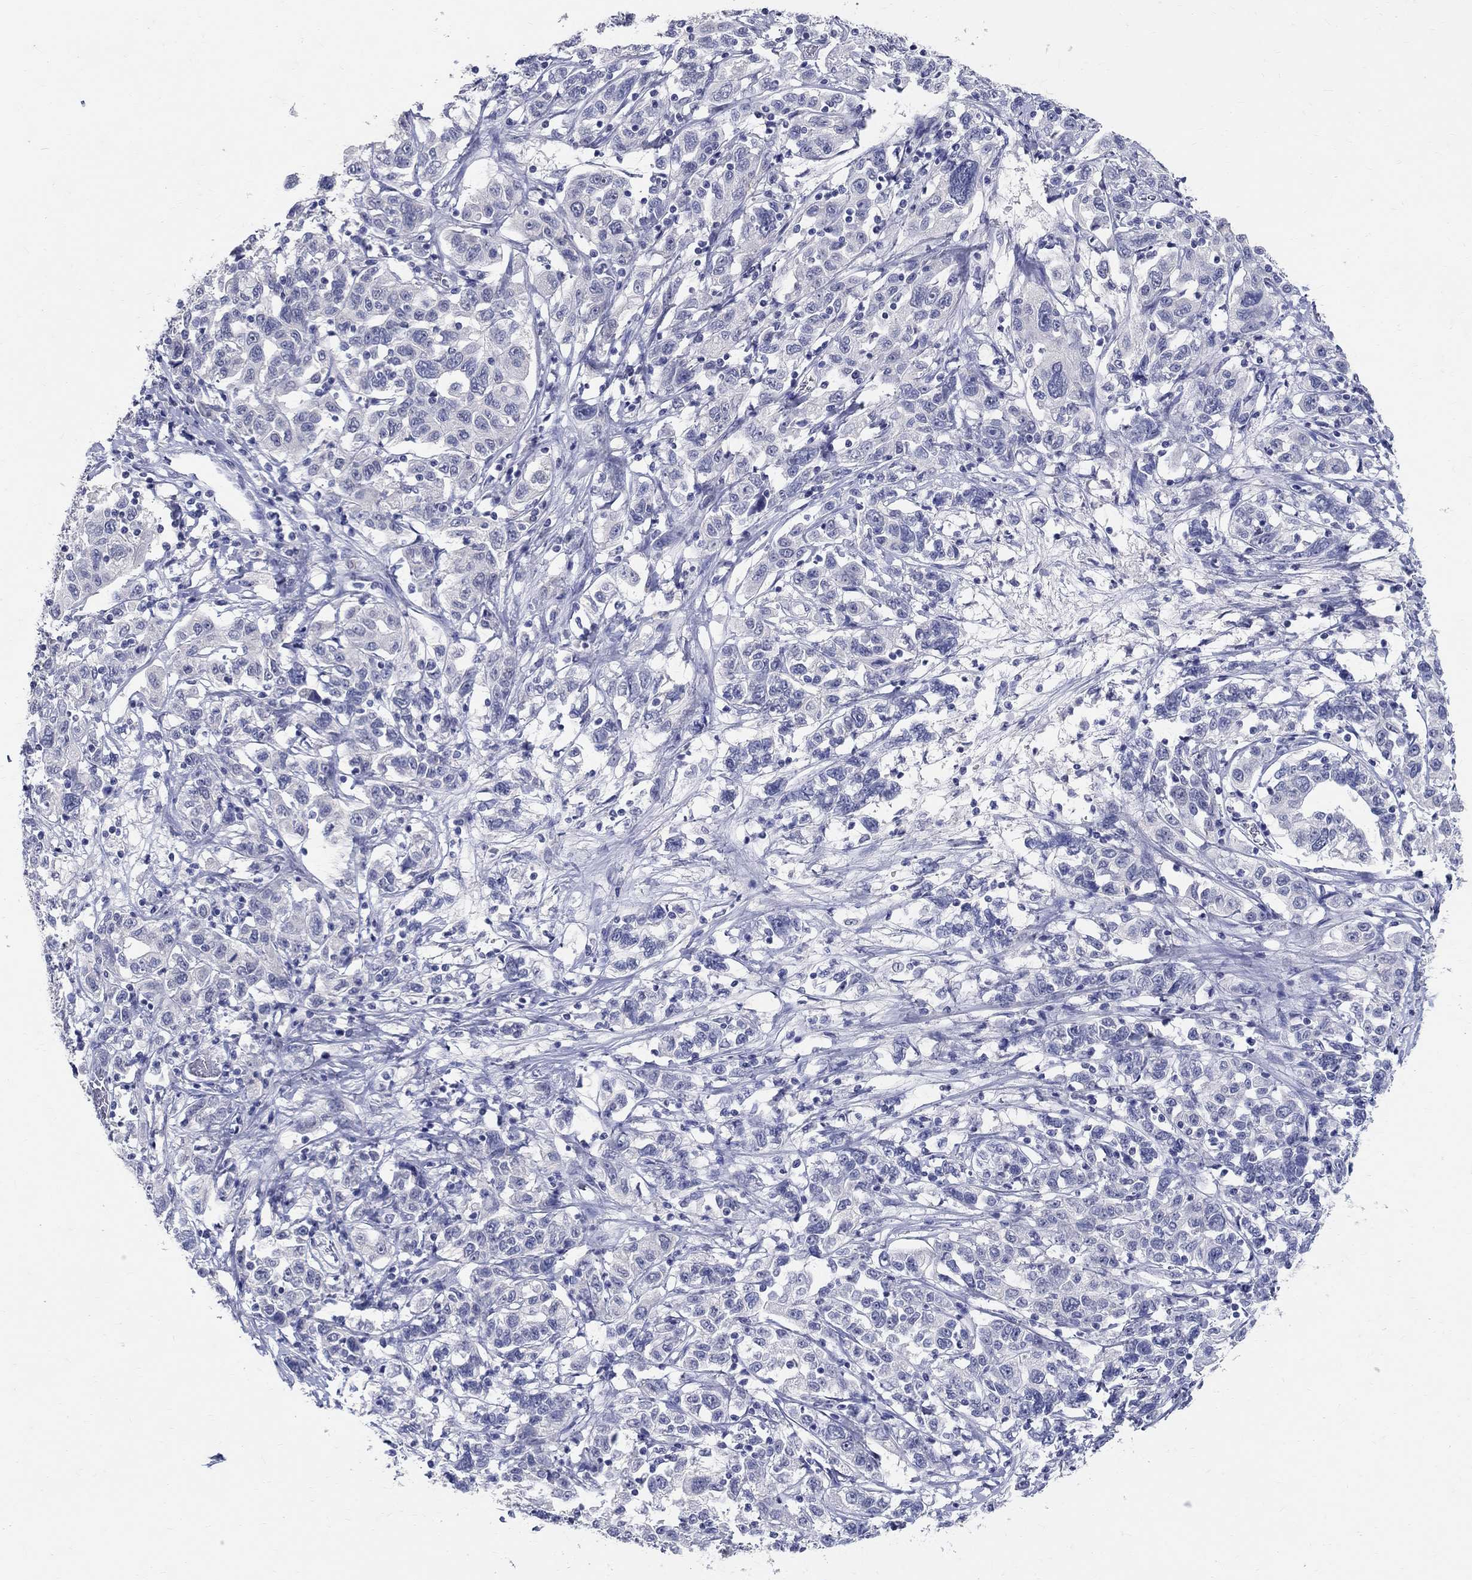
{"staining": {"intensity": "negative", "quantity": "none", "location": "none"}, "tissue": "liver cancer", "cell_type": "Tumor cells", "image_type": "cancer", "snomed": [{"axis": "morphology", "description": "Adenocarcinoma, NOS"}, {"axis": "morphology", "description": "Cholangiocarcinoma"}, {"axis": "topography", "description": "Liver"}], "caption": "A high-resolution micrograph shows immunohistochemistry staining of liver cancer, which reveals no significant expression in tumor cells.", "gene": "SOX2", "patient": {"sex": "male", "age": 64}}